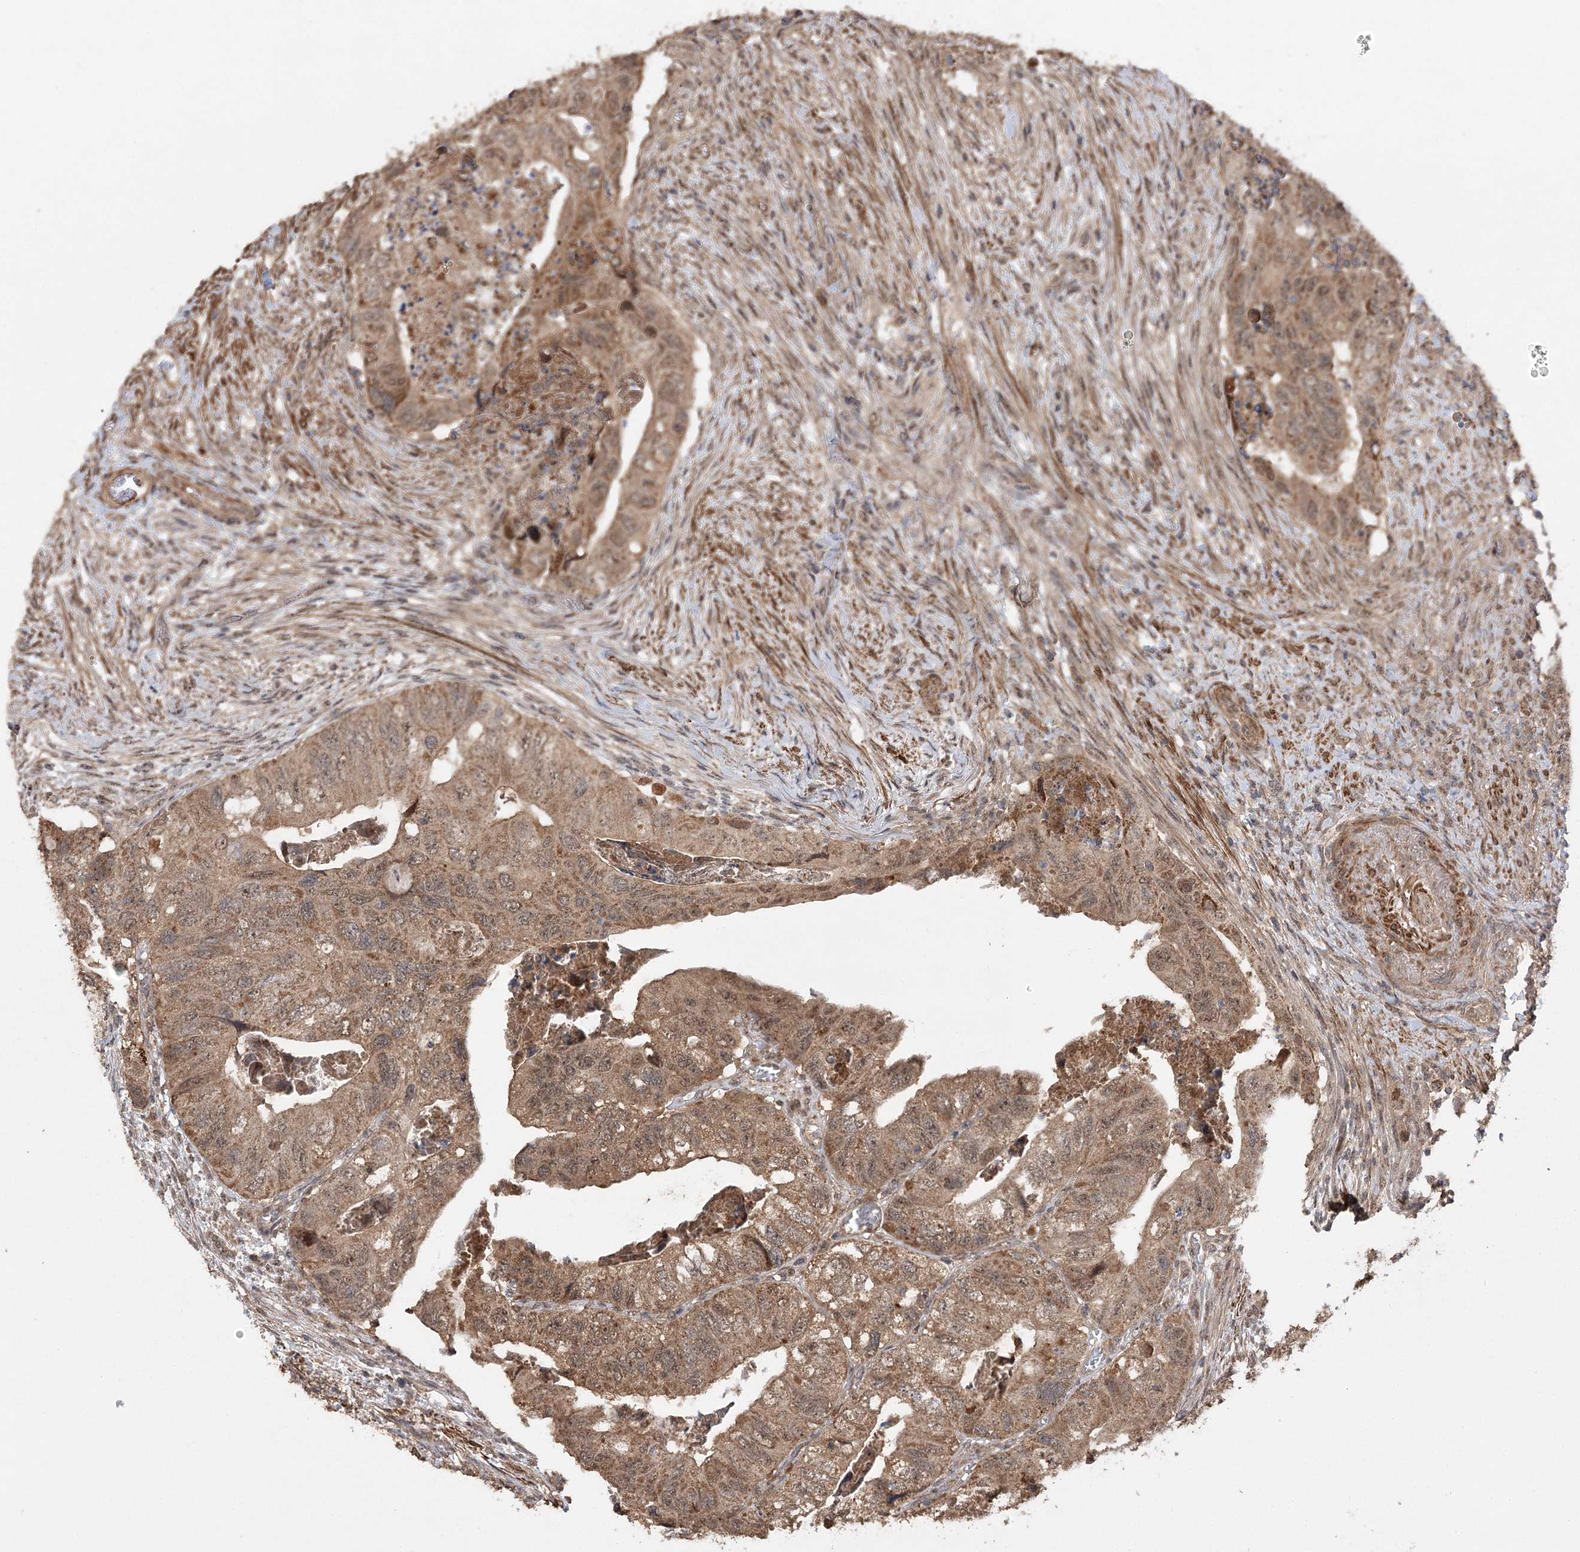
{"staining": {"intensity": "moderate", "quantity": ">75%", "location": "cytoplasmic/membranous,nuclear"}, "tissue": "colorectal cancer", "cell_type": "Tumor cells", "image_type": "cancer", "snomed": [{"axis": "morphology", "description": "Adenocarcinoma, NOS"}, {"axis": "topography", "description": "Rectum"}], "caption": "Immunohistochemical staining of colorectal adenocarcinoma demonstrates moderate cytoplasmic/membranous and nuclear protein staining in approximately >75% of tumor cells.", "gene": "TENM2", "patient": {"sex": "male", "age": 63}}